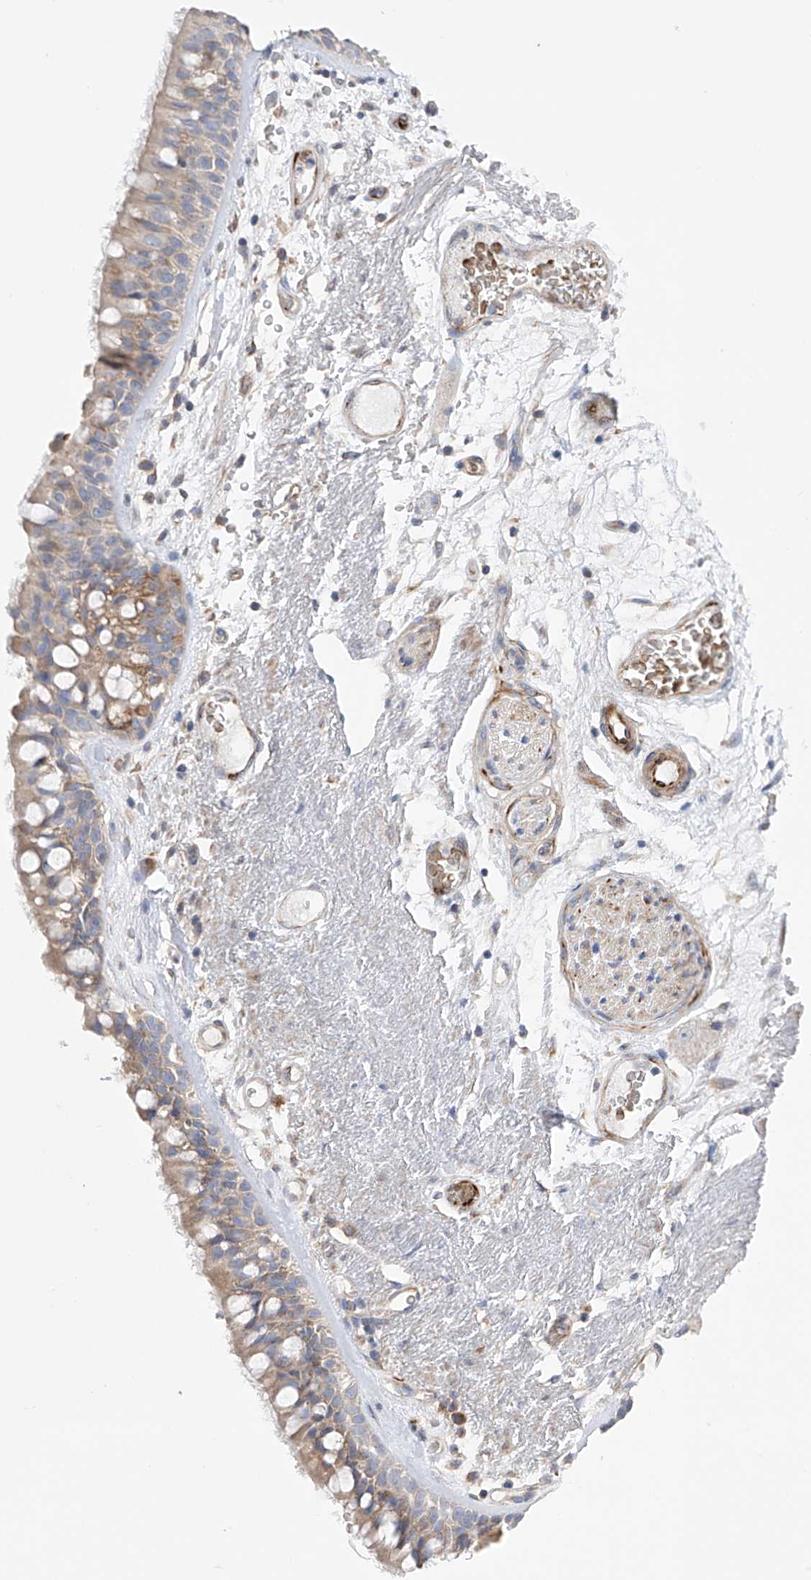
{"staining": {"intensity": "weak", "quantity": ">75%", "location": "cytoplasmic/membranous"}, "tissue": "bronchus", "cell_type": "Respiratory epithelial cells", "image_type": "normal", "snomed": [{"axis": "morphology", "description": "Normal tissue, NOS"}, {"axis": "morphology", "description": "Squamous cell carcinoma, NOS"}, {"axis": "topography", "description": "Lymph node"}, {"axis": "topography", "description": "Bronchus"}, {"axis": "topography", "description": "Lung"}], "caption": "Protein staining of benign bronchus reveals weak cytoplasmic/membranous expression in approximately >75% of respiratory epithelial cells. (DAB IHC with brightfield microscopy, high magnification).", "gene": "NFATC4", "patient": {"sex": "male", "age": 66}}